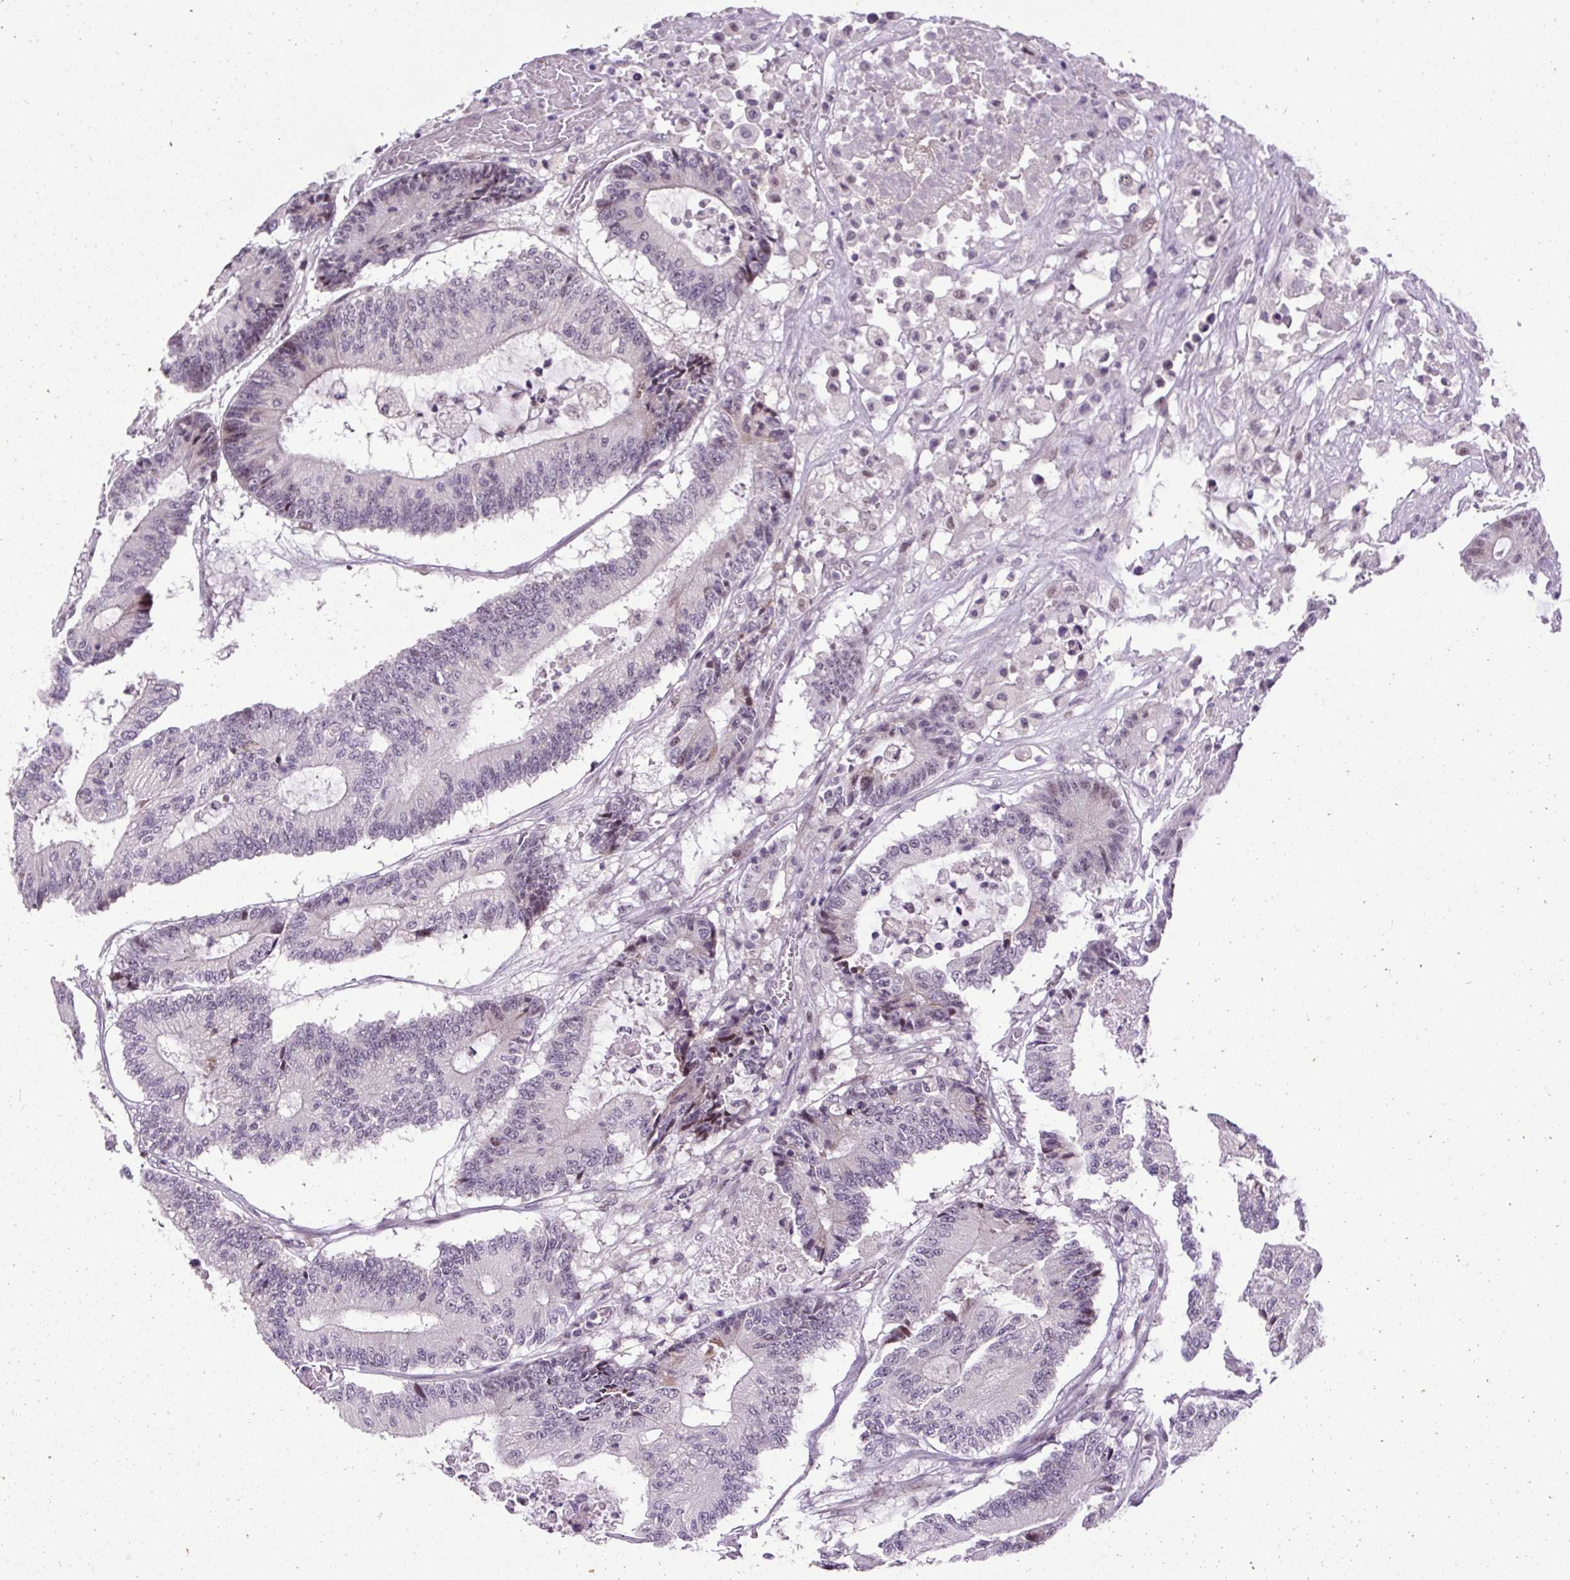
{"staining": {"intensity": "moderate", "quantity": "<25%", "location": "nuclear"}, "tissue": "colorectal cancer", "cell_type": "Tumor cells", "image_type": "cancer", "snomed": [{"axis": "morphology", "description": "Adenocarcinoma, NOS"}, {"axis": "topography", "description": "Colon"}], "caption": "Tumor cells demonstrate moderate nuclear expression in approximately <25% of cells in colorectal adenocarcinoma.", "gene": "ARHGEF18", "patient": {"sex": "female", "age": 84}}